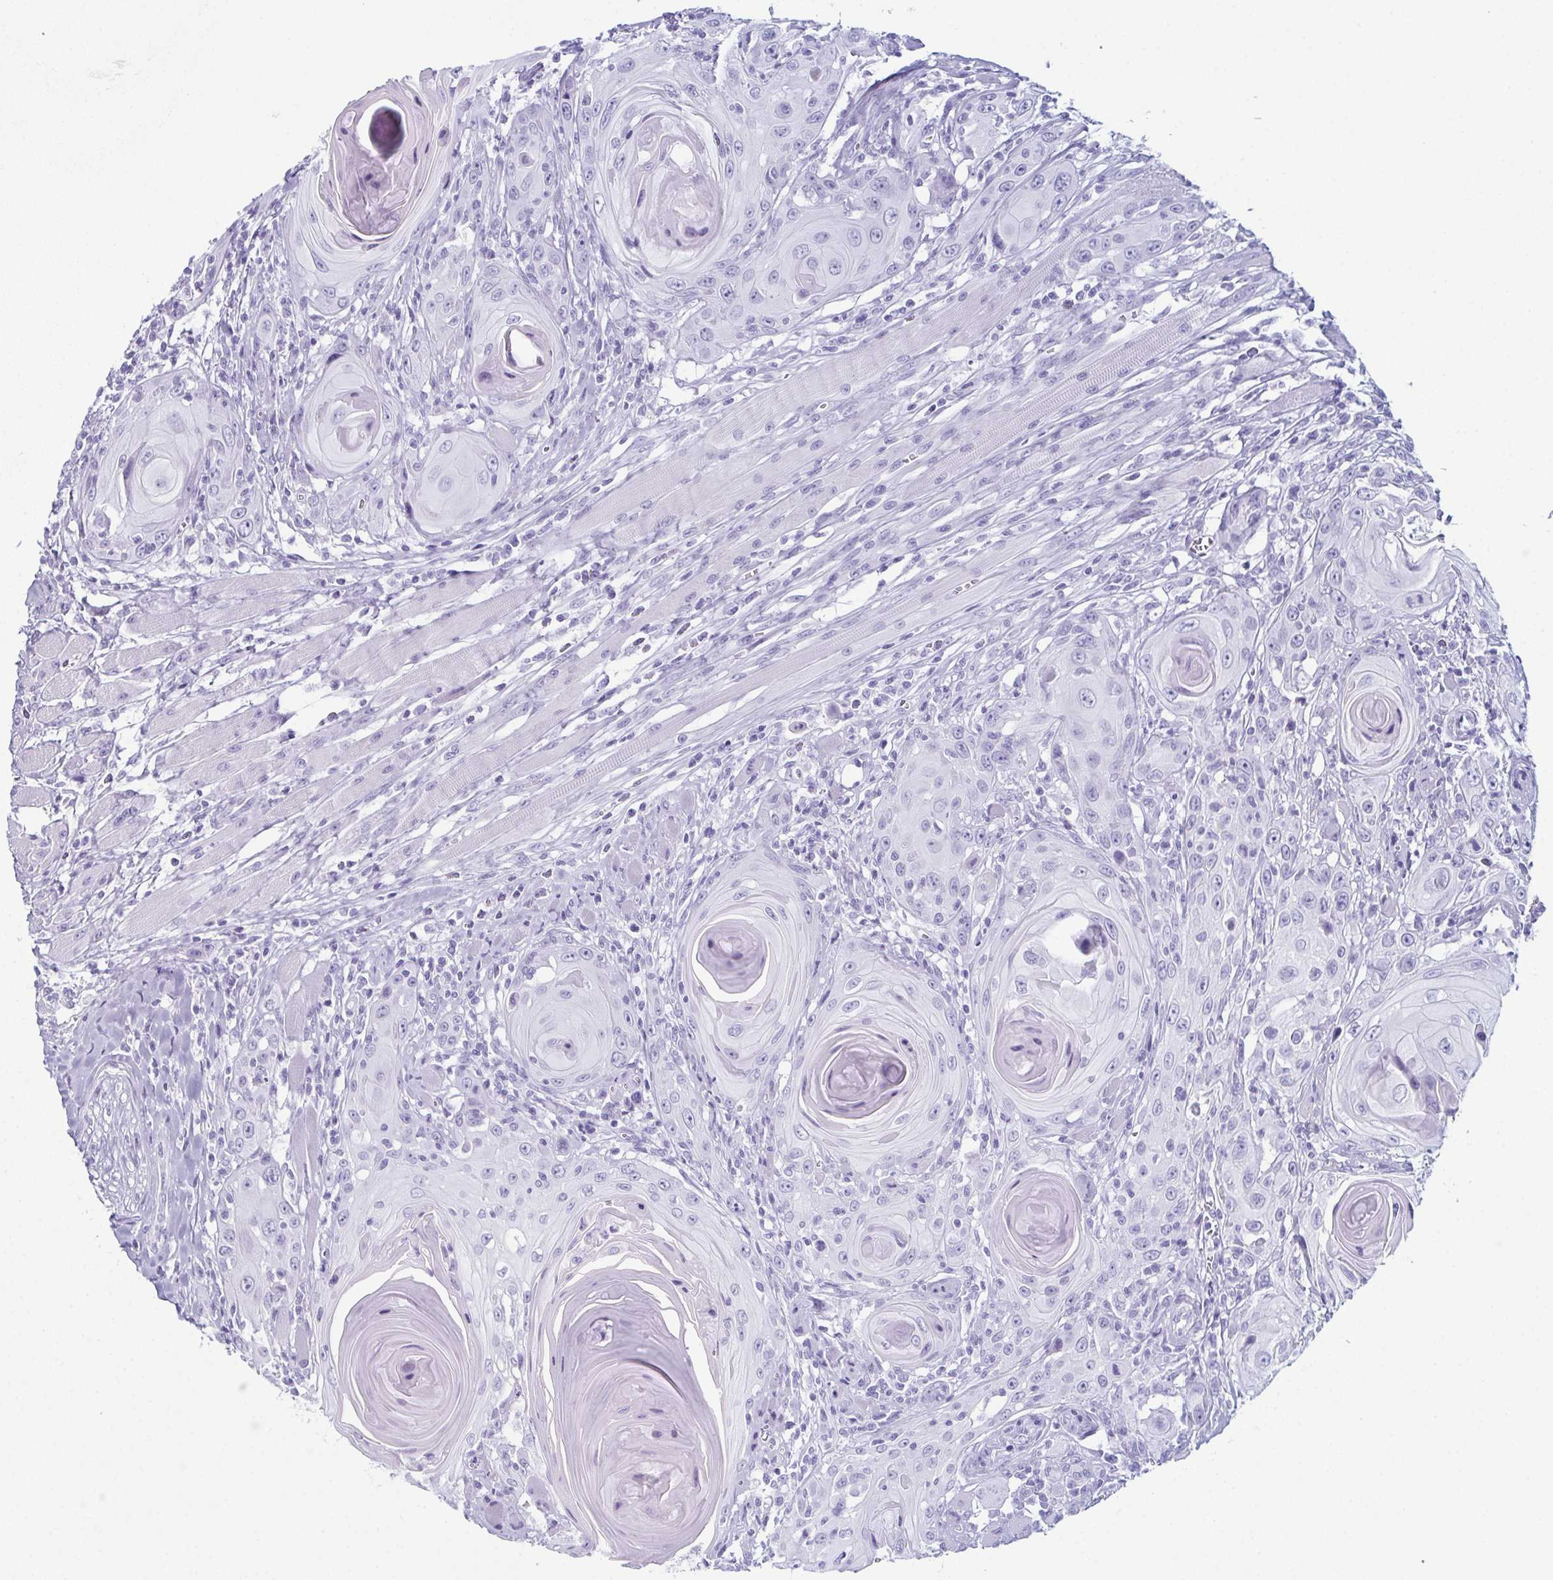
{"staining": {"intensity": "negative", "quantity": "none", "location": "none"}, "tissue": "head and neck cancer", "cell_type": "Tumor cells", "image_type": "cancer", "snomed": [{"axis": "morphology", "description": "Squamous cell carcinoma, NOS"}, {"axis": "topography", "description": "Head-Neck"}], "caption": "Immunohistochemistry (IHC) image of squamous cell carcinoma (head and neck) stained for a protein (brown), which demonstrates no staining in tumor cells.", "gene": "ENKUR", "patient": {"sex": "female", "age": 80}}